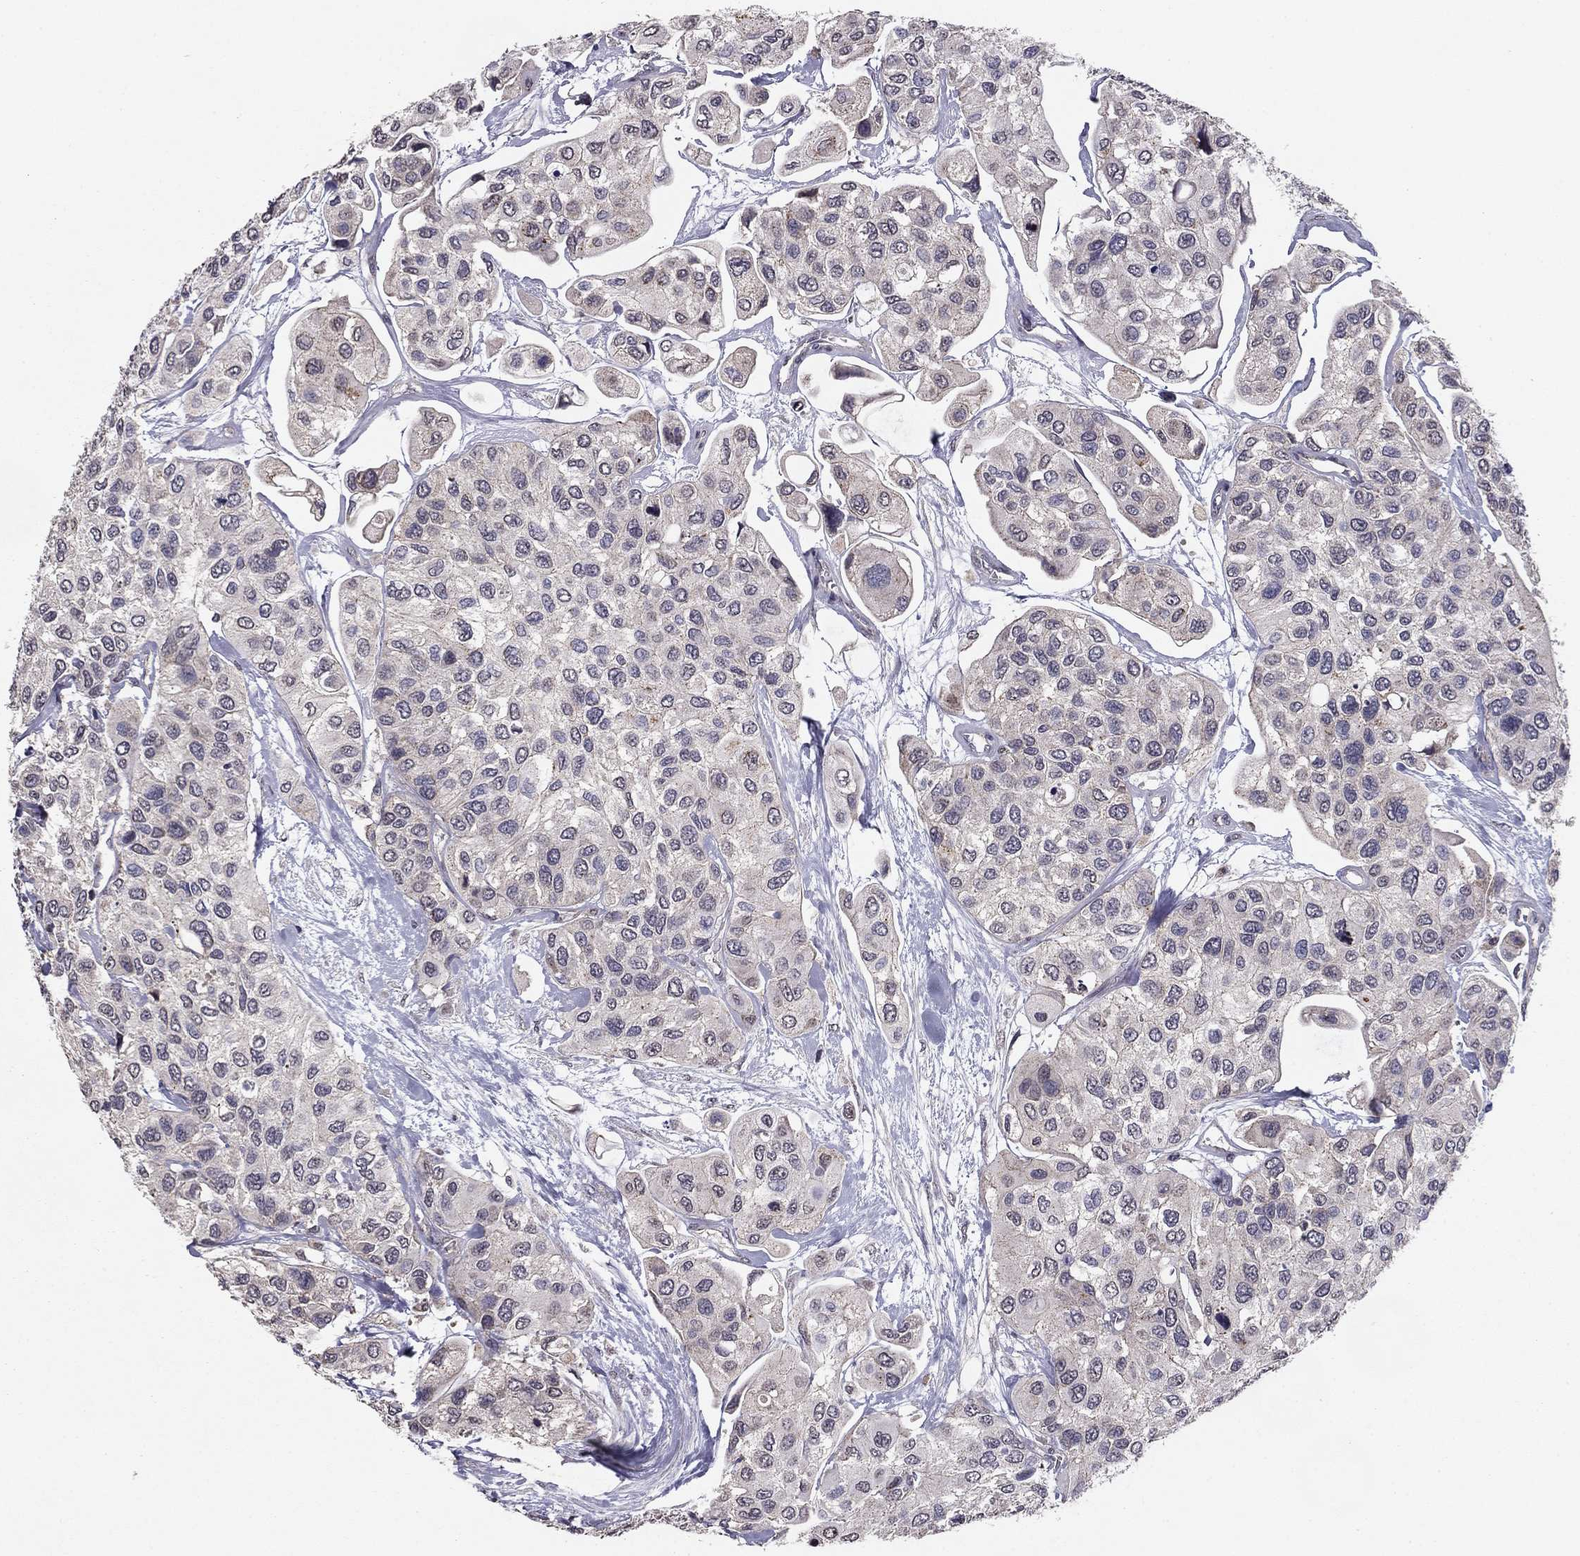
{"staining": {"intensity": "negative", "quantity": "none", "location": "none"}, "tissue": "urothelial cancer", "cell_type": "Tumor cells", "image_type": "cancer", "snomed": [{"axis": "morphology", "description": "Urothelial carcinoma, High grade"}, {"axis": "topography", "description": "Urinary bladder"}], "caption": "Tumor cells show no significant protein expression in urothelial carcinoma (high-grade).", "gene": "HCN1", "patient": {"sex": "male", "age": 77}}